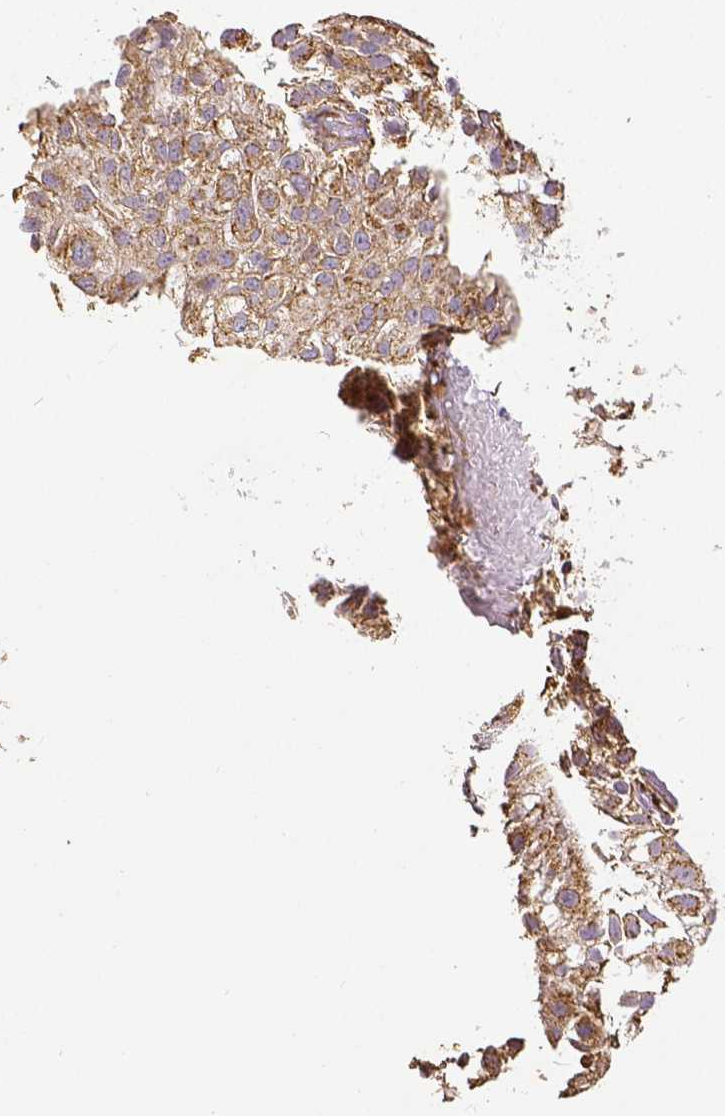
{"staining": {"intensity": "strong", "quantity": ">75%", "location": "cytoplasmic/membranous"}, "tissue": "urothelial cancer", "cell_type": "Tumor cells", "image_type": "cancer", "snomed": [{"axis": "morphology", "description": "Urothelial carcinoma, High grade"}, {"axis": "topography", "description": "Urinary bladder"}], "caption": "Approximately >75% of tumor cells in human urothelial cancer demonstrate strong cytoplasmic/membranous protein expression as visualized by brown immunohistochemical staining.", "gene": "SDHB", "patient": {"sex": "male", "age": 56}}